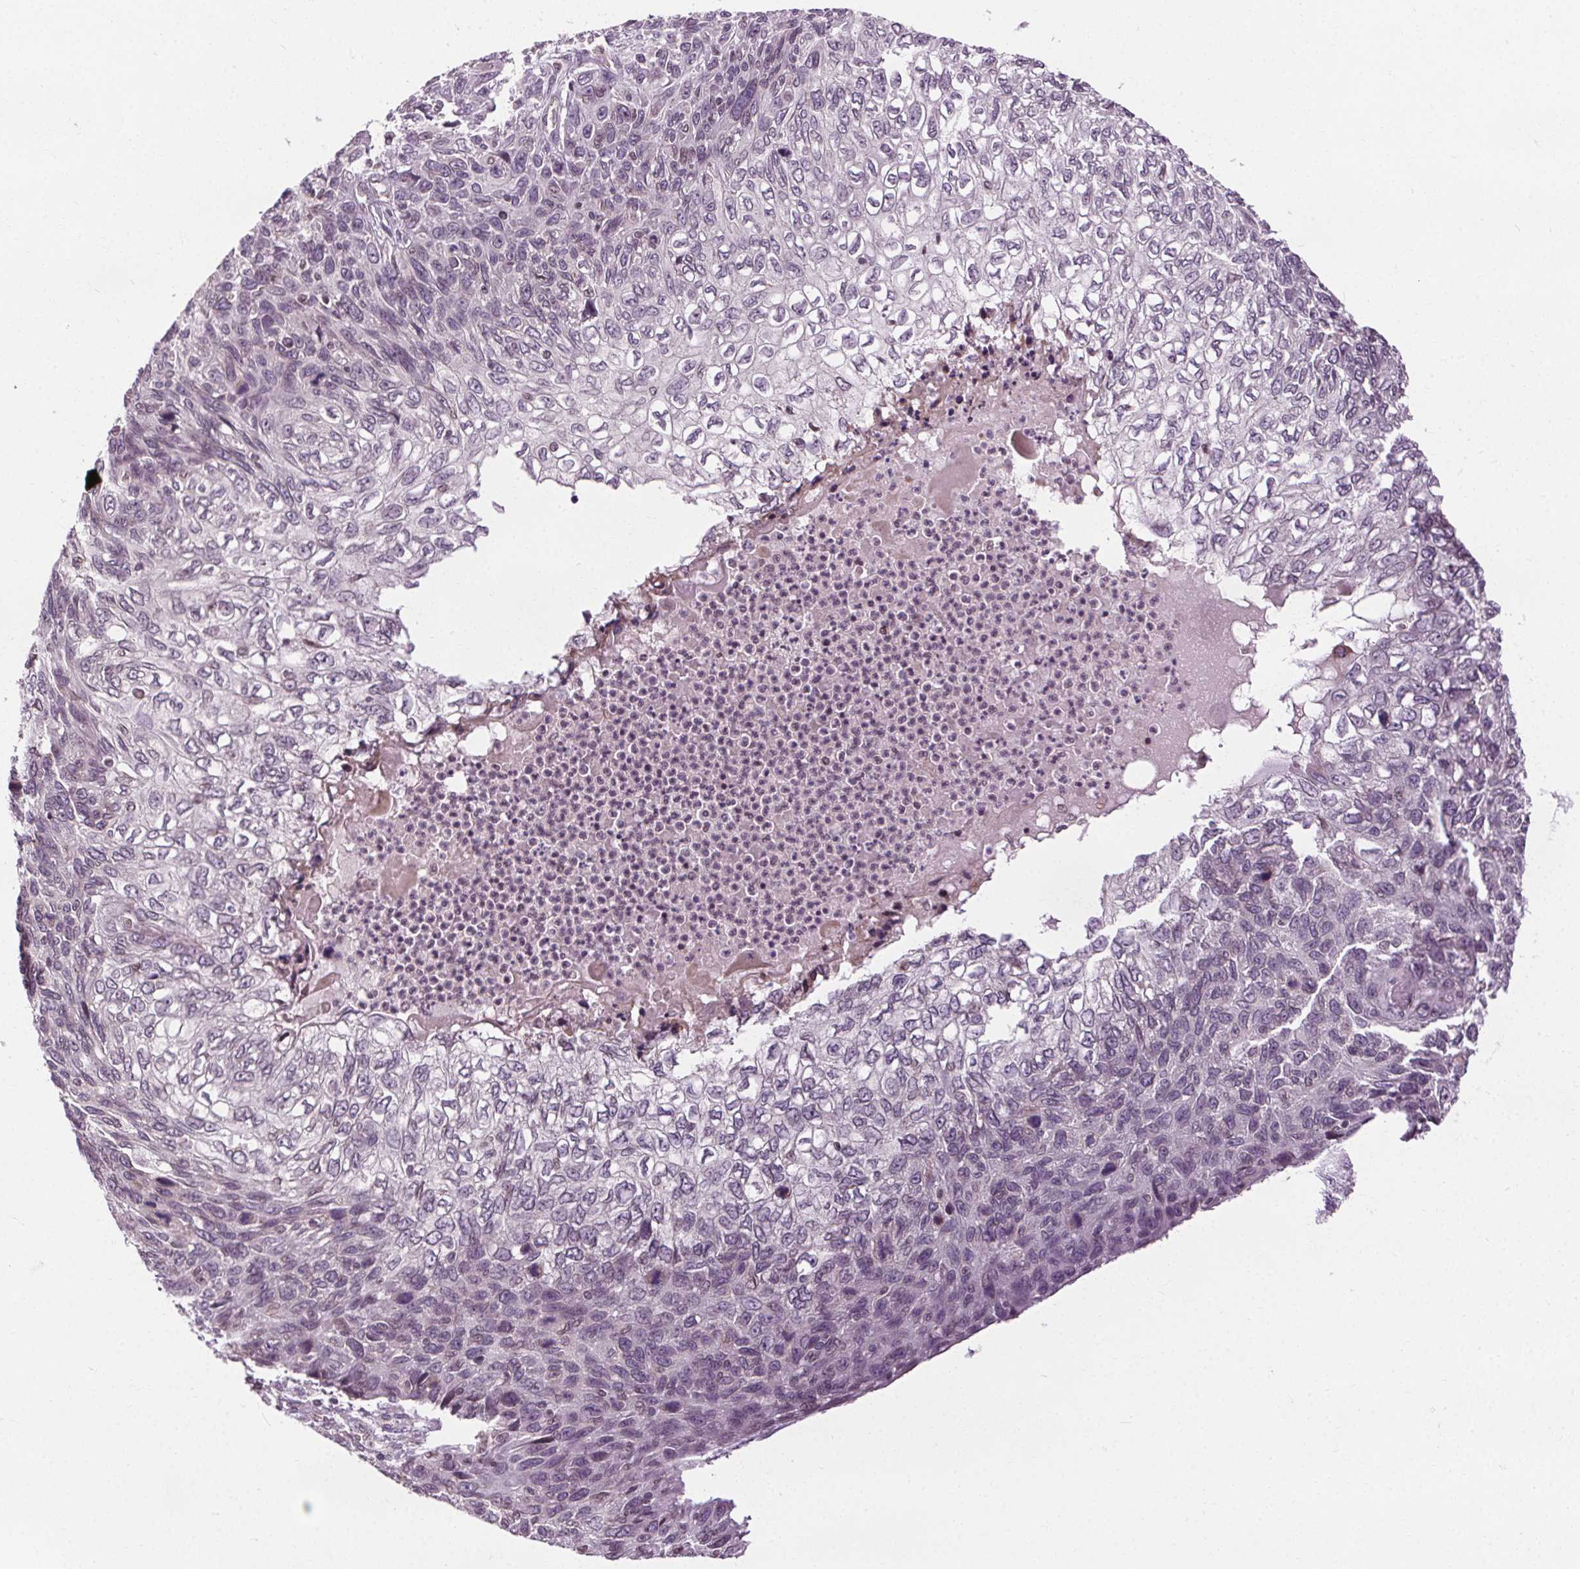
{"staining": {"intensity": "negative", "quantity": "none", "location": "none"}, "tissue": "skin cancer", "cell_type": "Tumor cells", "image_type": "cancer", "snomed": [{"axis": "morphology", "description": "Squamous cell carcinoma, NOS"}, {"axis": "topography", "description": "Skin"}], "caption": "DAB immunohistochemical staining of skin squamous cell carcinoma demonstrates no significant staining in tumor cells.", "gene": "LFNG", "patient": {"sex": "male", "age": 92}}